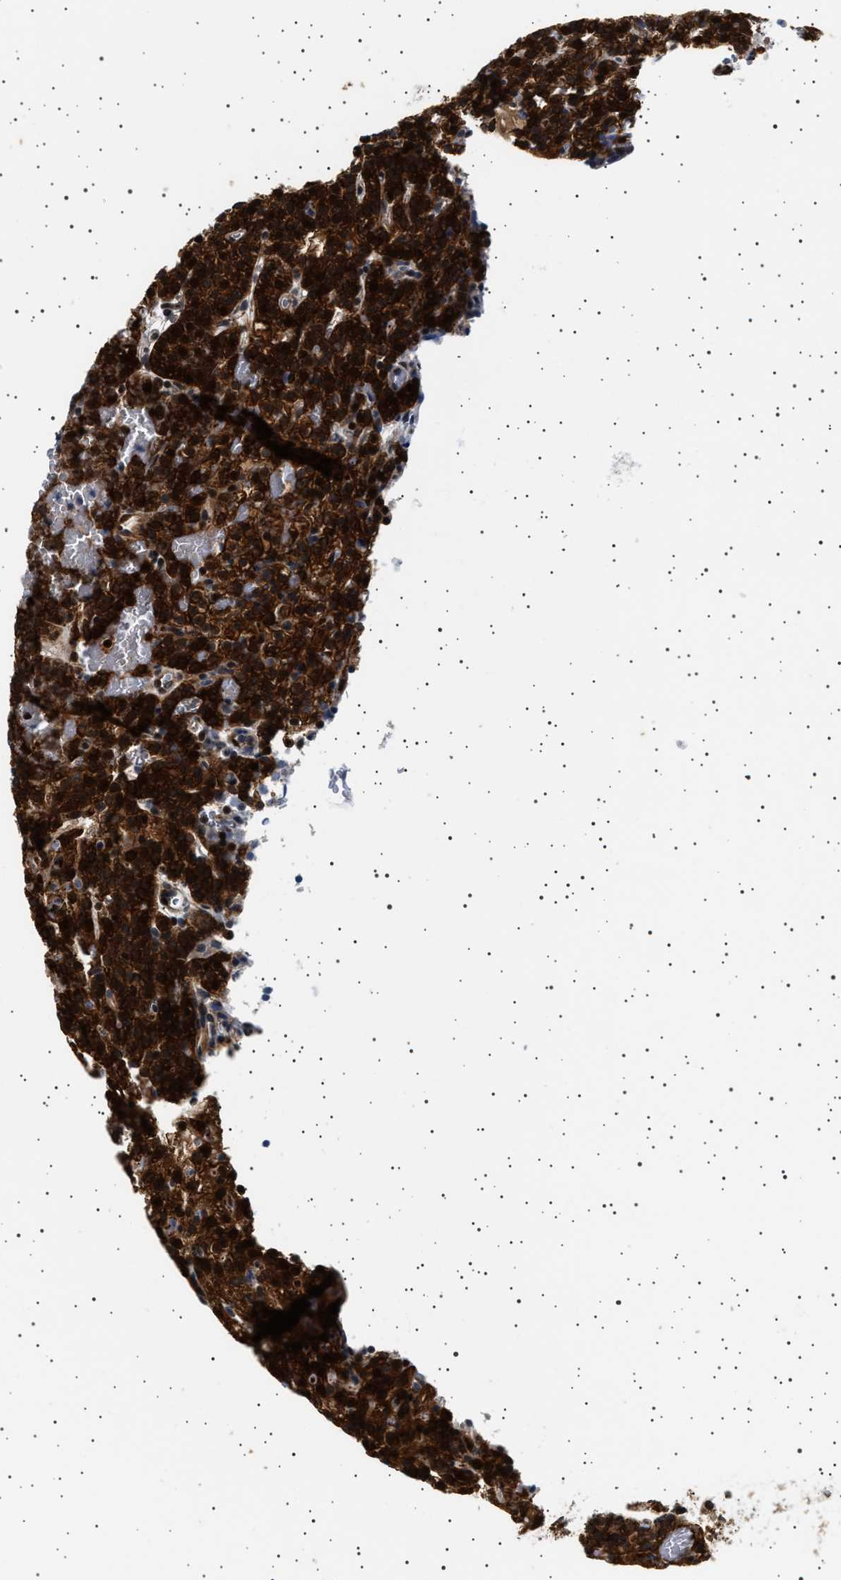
{"staining": {"intensity": "strong", "quantity": ">75%", "location": "cytoplasmic/membranous"}, "tissue": "parathyroid gland", "cell_type": "Glandular cells", "image_type": "normal", "snomed": [{"axis": "morphology", "description": "Normal tissue, NOS"}, {"axis": "morphology", "description": "Adenoma, NOS"}, {"axis": "topography", "description": "Parathyroid gland"}], "caption": "Protein expression analysis of unremarkable parathyroid gland shows strong cytoplasmic/membranous positivity in approximately >75% of glandular cells.", "gene": "BAG3", "patient": {"sex": "female", "age": 74}}